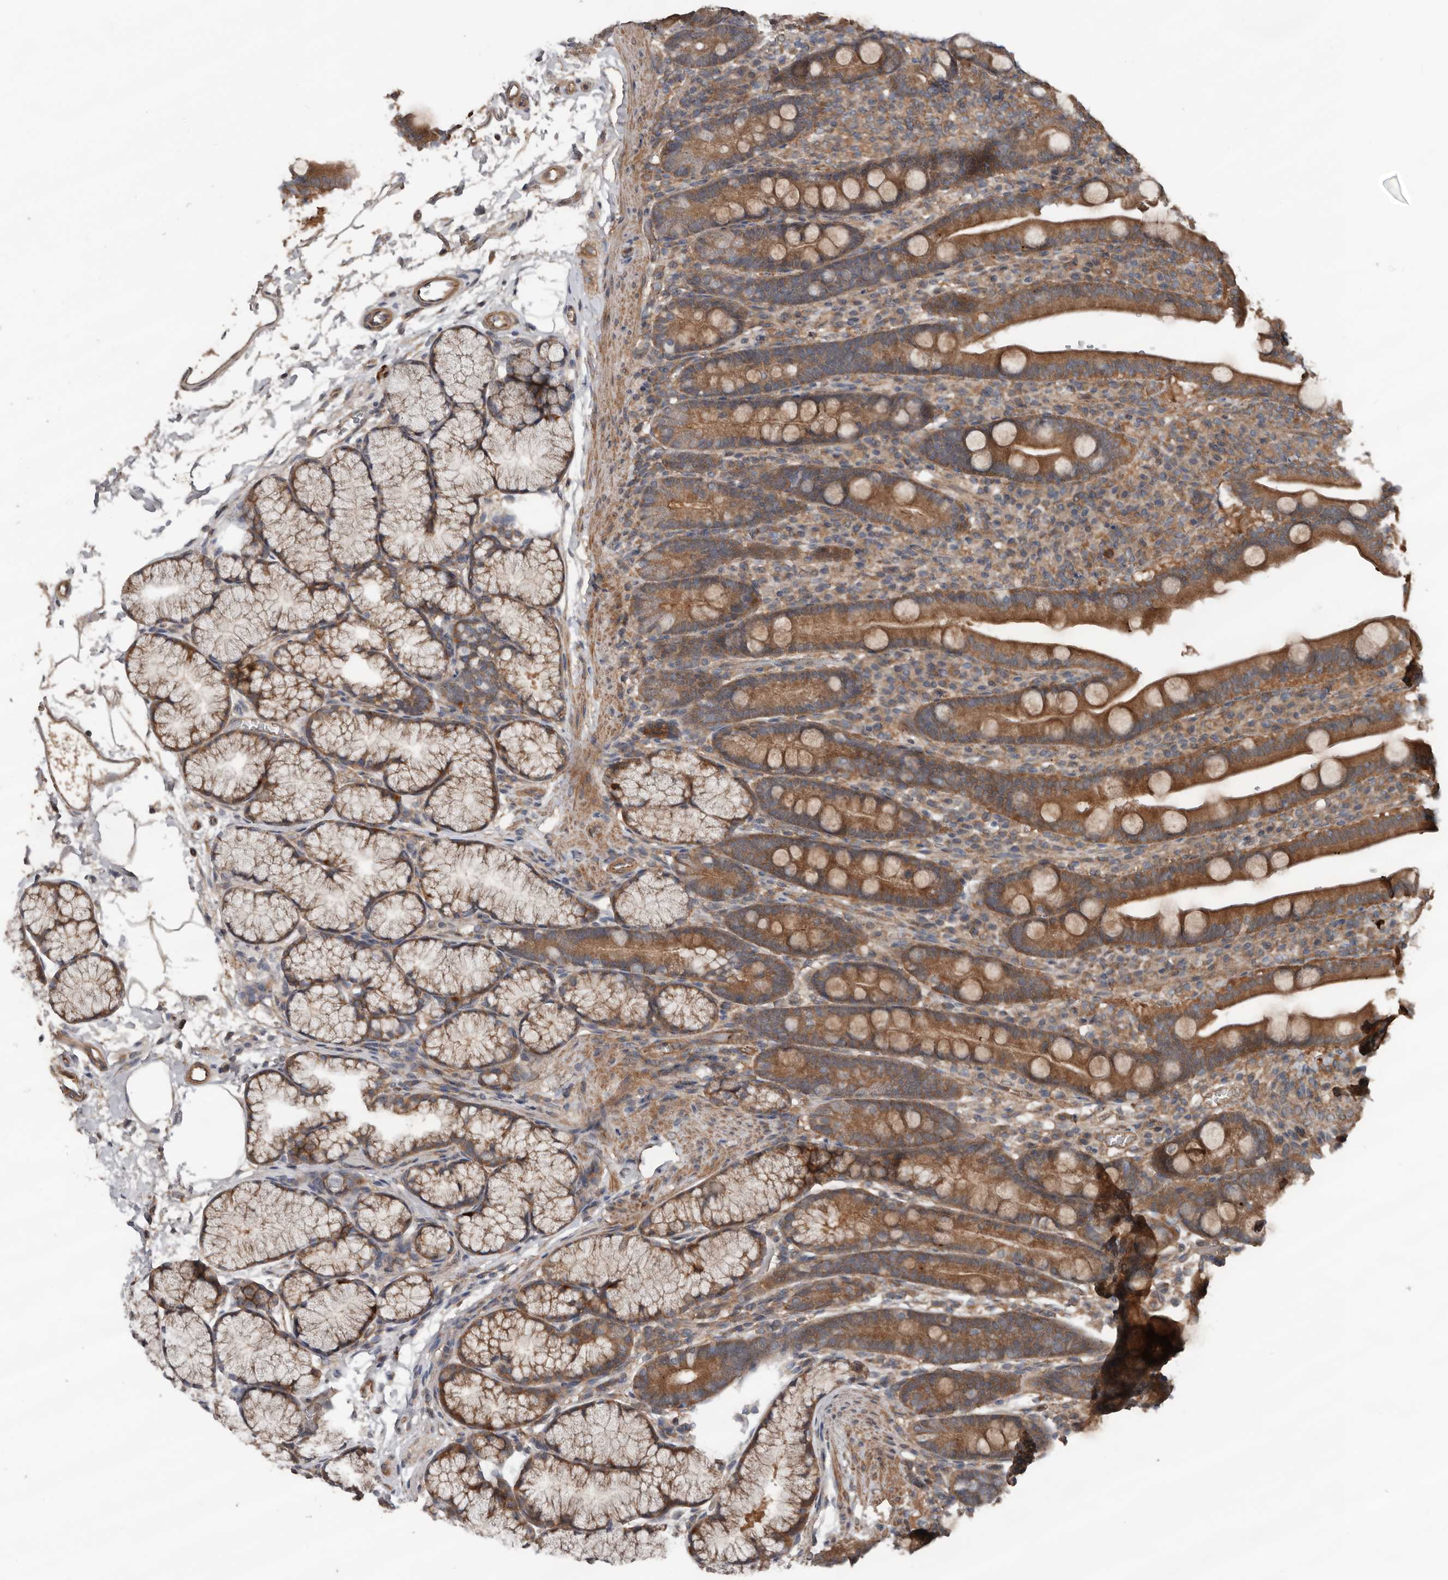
{"staining": {"intensity": "moderate", "quantity": ">75%", "location": "cytoplasmic/membranous"}, "tissue": "duodenum", "cell_type": "Glandular cells", "image_type": "normal", "snomed": [{"axis": "morphology", "description": "Normal tissue, NOS"}, {"axis": "topography", "description": "Duodenum"}], "caption": "A photomicrograph of duodenum stained for a protein exhibits moderate cytoplasmic/membranous brown staining in glandular cells. (DAB (3,3'-diaminobenzidine) = brown stain, brightfield microscopy at high magnification).", "gene": "DNAJB4", "patient": {"sex": "male", "age": 35}}